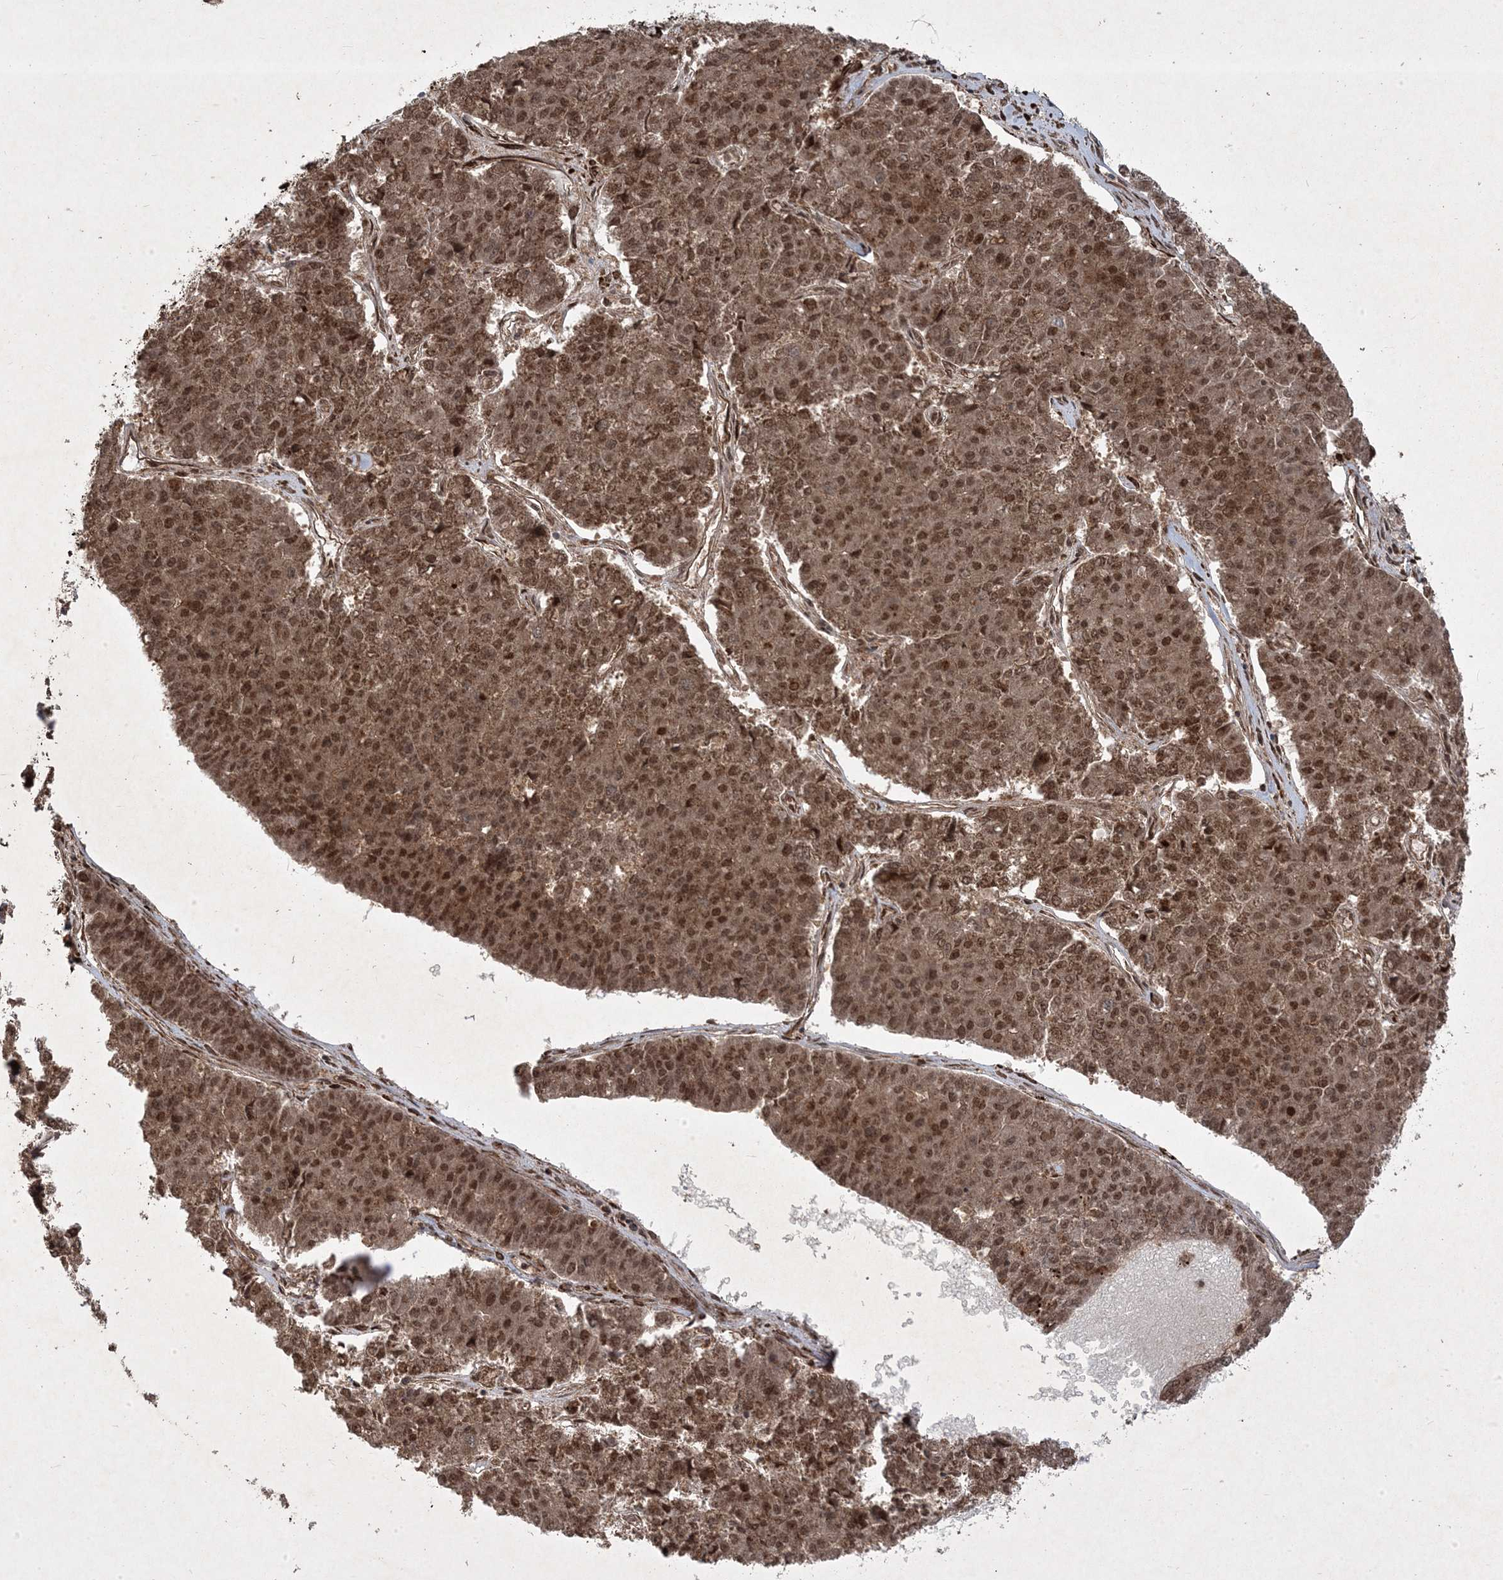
{"staining": {"intensity": "moderate", "quantity": ">75%", "location": "cytoplasmic/membranous,nuclear"}, "tissue": "pancreatic cancer", "cell_type": "Tumor cells", "image_type": "cancer", "snomed": [{"axis": "morphology", "description": "Adenocarcinoma, NOS"}, {"axis": "topography", "description": "Pancreas"}], "caption": "Pancreatic cancer (adenocarcinoma) stained for a protein (brown) reveals moderate cytoplasmic/membranous and nuclear positive positivity in approximately >75% of tumor cells.", "gene": "PLEKHM2", "patient": {"sex": "male", "age": 50}}